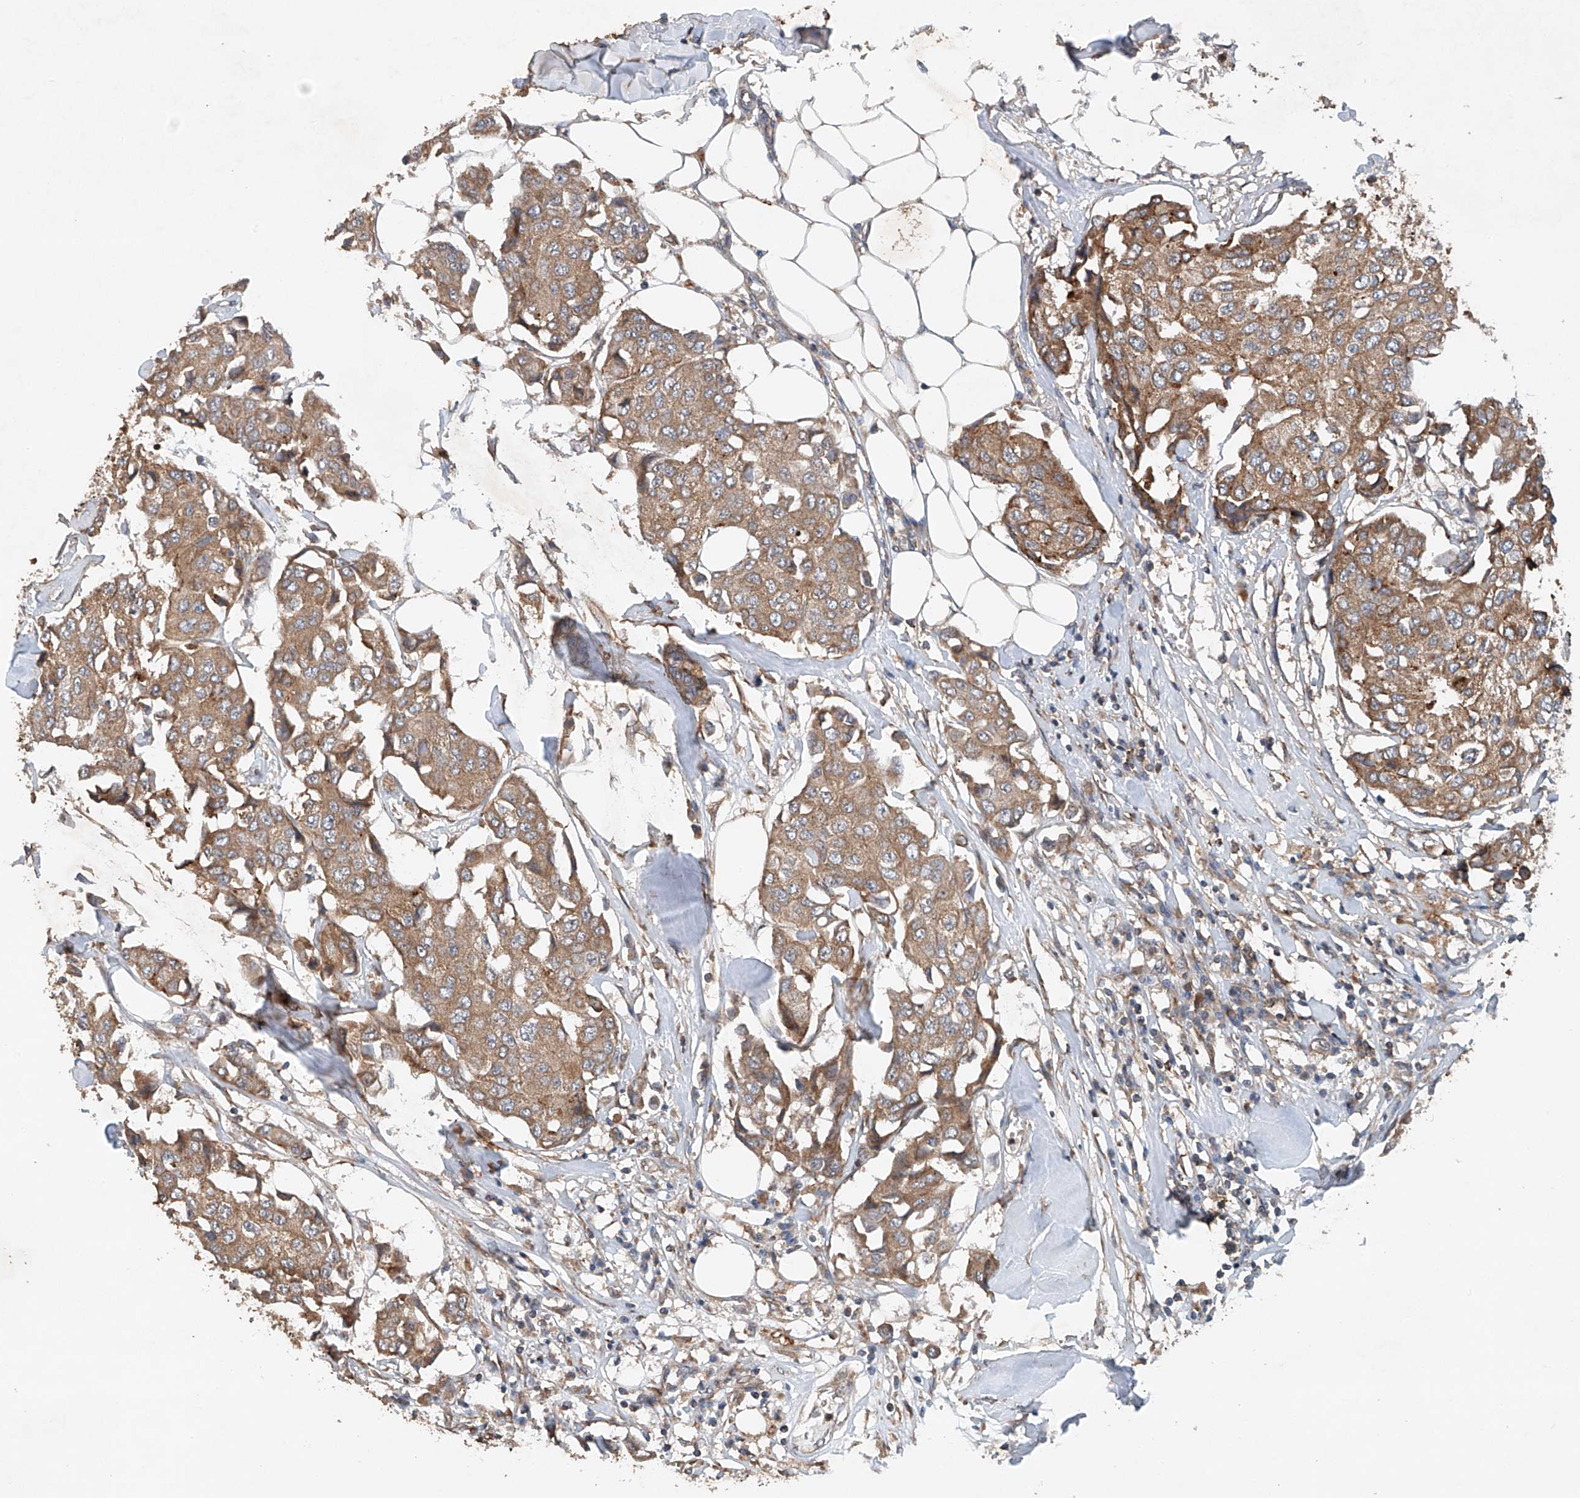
{"staining": {"intensity": "moderate", "quantity": ">75%", "location": "cytoplasmic/membranous"}, "tissue": "breast cancer", "cell_type": "Tumor cells", "image_type": "cancer", "snomed": [{"axis": "morphology", "description": "Duct carcinoma"}, {"axis": "topography", "description": "Breast"}], "caption": "Protein analysis of infiltrating ductal carcinoma (breast) tissue shows moderate cytoplasmic/membranous staining in approximately >75% of tumor cells.", "gene": "CEP85L", "patient": {"sex": "female", "age": 80}}